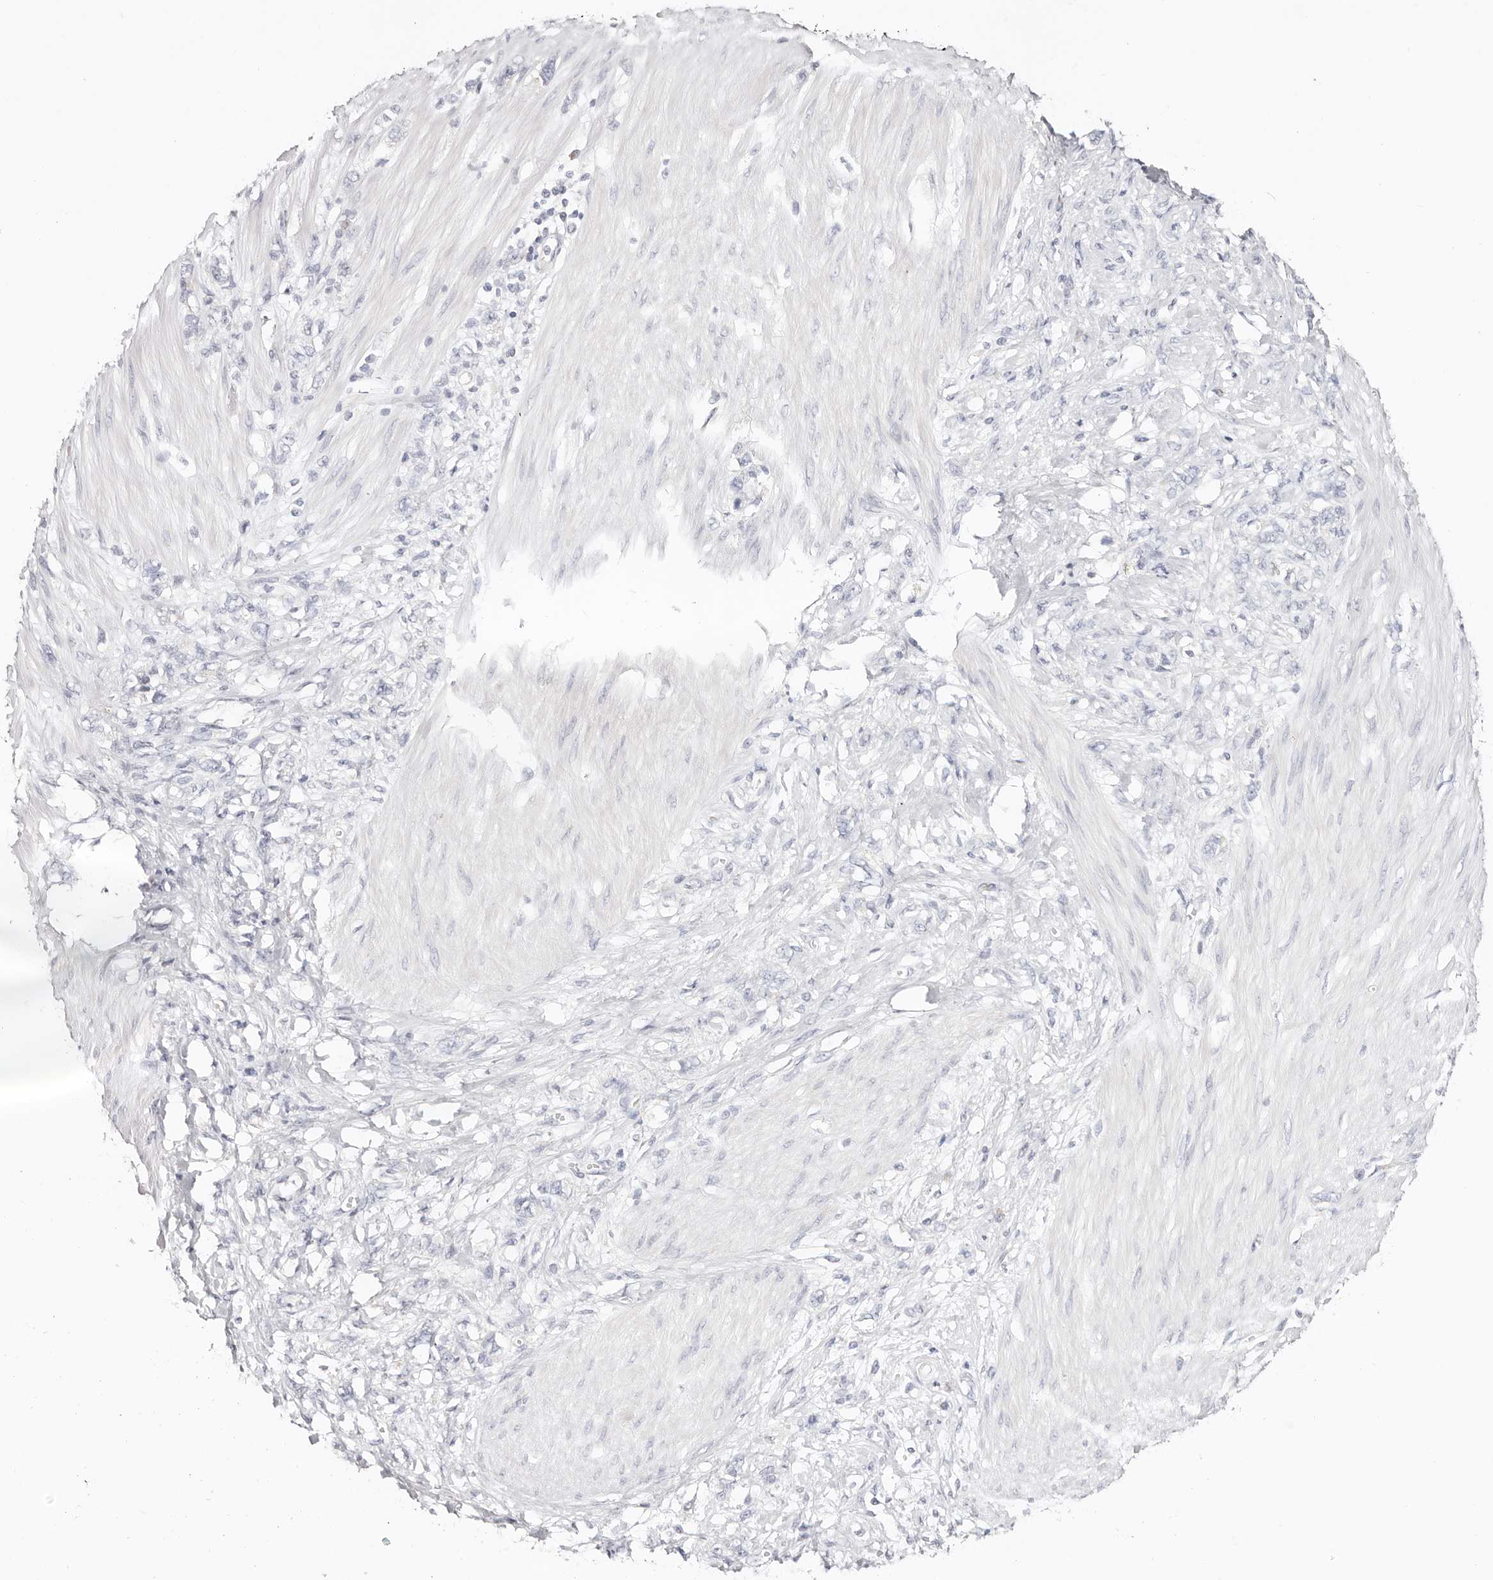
{"staining": {"intensity": "negative", "quantity": "none", "location": "none"}, "tissue": "stomach cancer", "cell_type": "Tumor cells", "image_type": "cancer", "snomed": [{"axis": "morphology", "description": "Adenocarcinoma, NOS"}, {"axis": "topography", "description": "Stomach"}], "caption": "DAB (3,3'-diaminobenzidine) immunohistochemical staining of human stomach cancer (adenocarcinoma) exhibits no significant staining in tumor cells. (DAB (3,3'-diaminobenzidine) immunohistochemistry (IHC) with hematoxylin counter stain).", "gene": "DNASE1", "patient": {"sex": "female", "age": 76}}